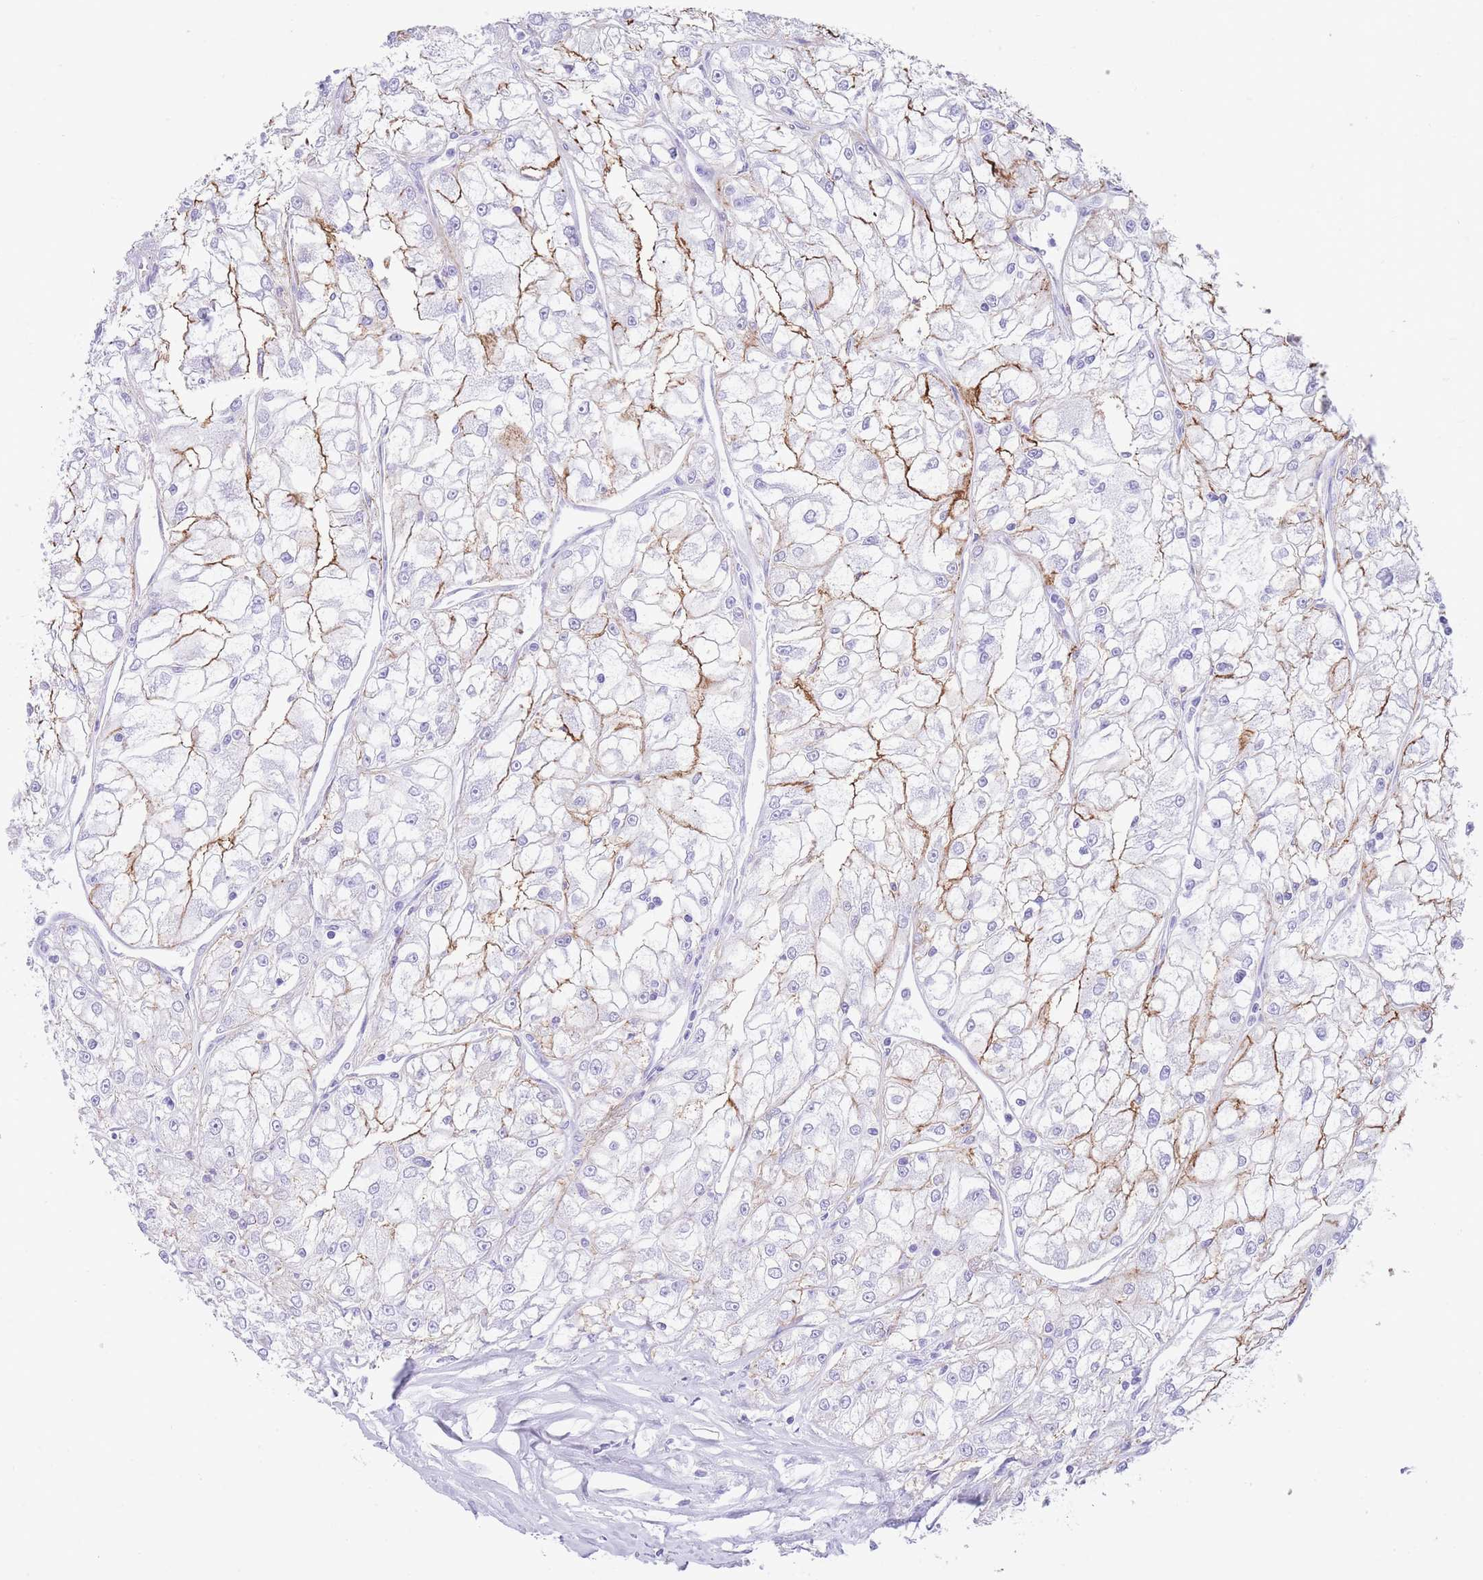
{"staining": {"intensity": "moderate", "quantity": "25%-75%", "location": "cytoplasmic/membranous"}, "tissue": "renal cancer", "cell_type": "Tumor cells", "image_type": "cancer", "snomed": [{"axis": "morphology", "description": "Adenocarcinoma, NOS"}, {"axis": "topography", "description": "Kidney"}], "caption": "Human renal cancer stained for a protein (brown) exhibits moderate cytoplasmic/membranous positive expression in approximately 25%-75% of tumor cells.", "gene": "ELOA2", "patient": {"sex": "female", "age": 72}}